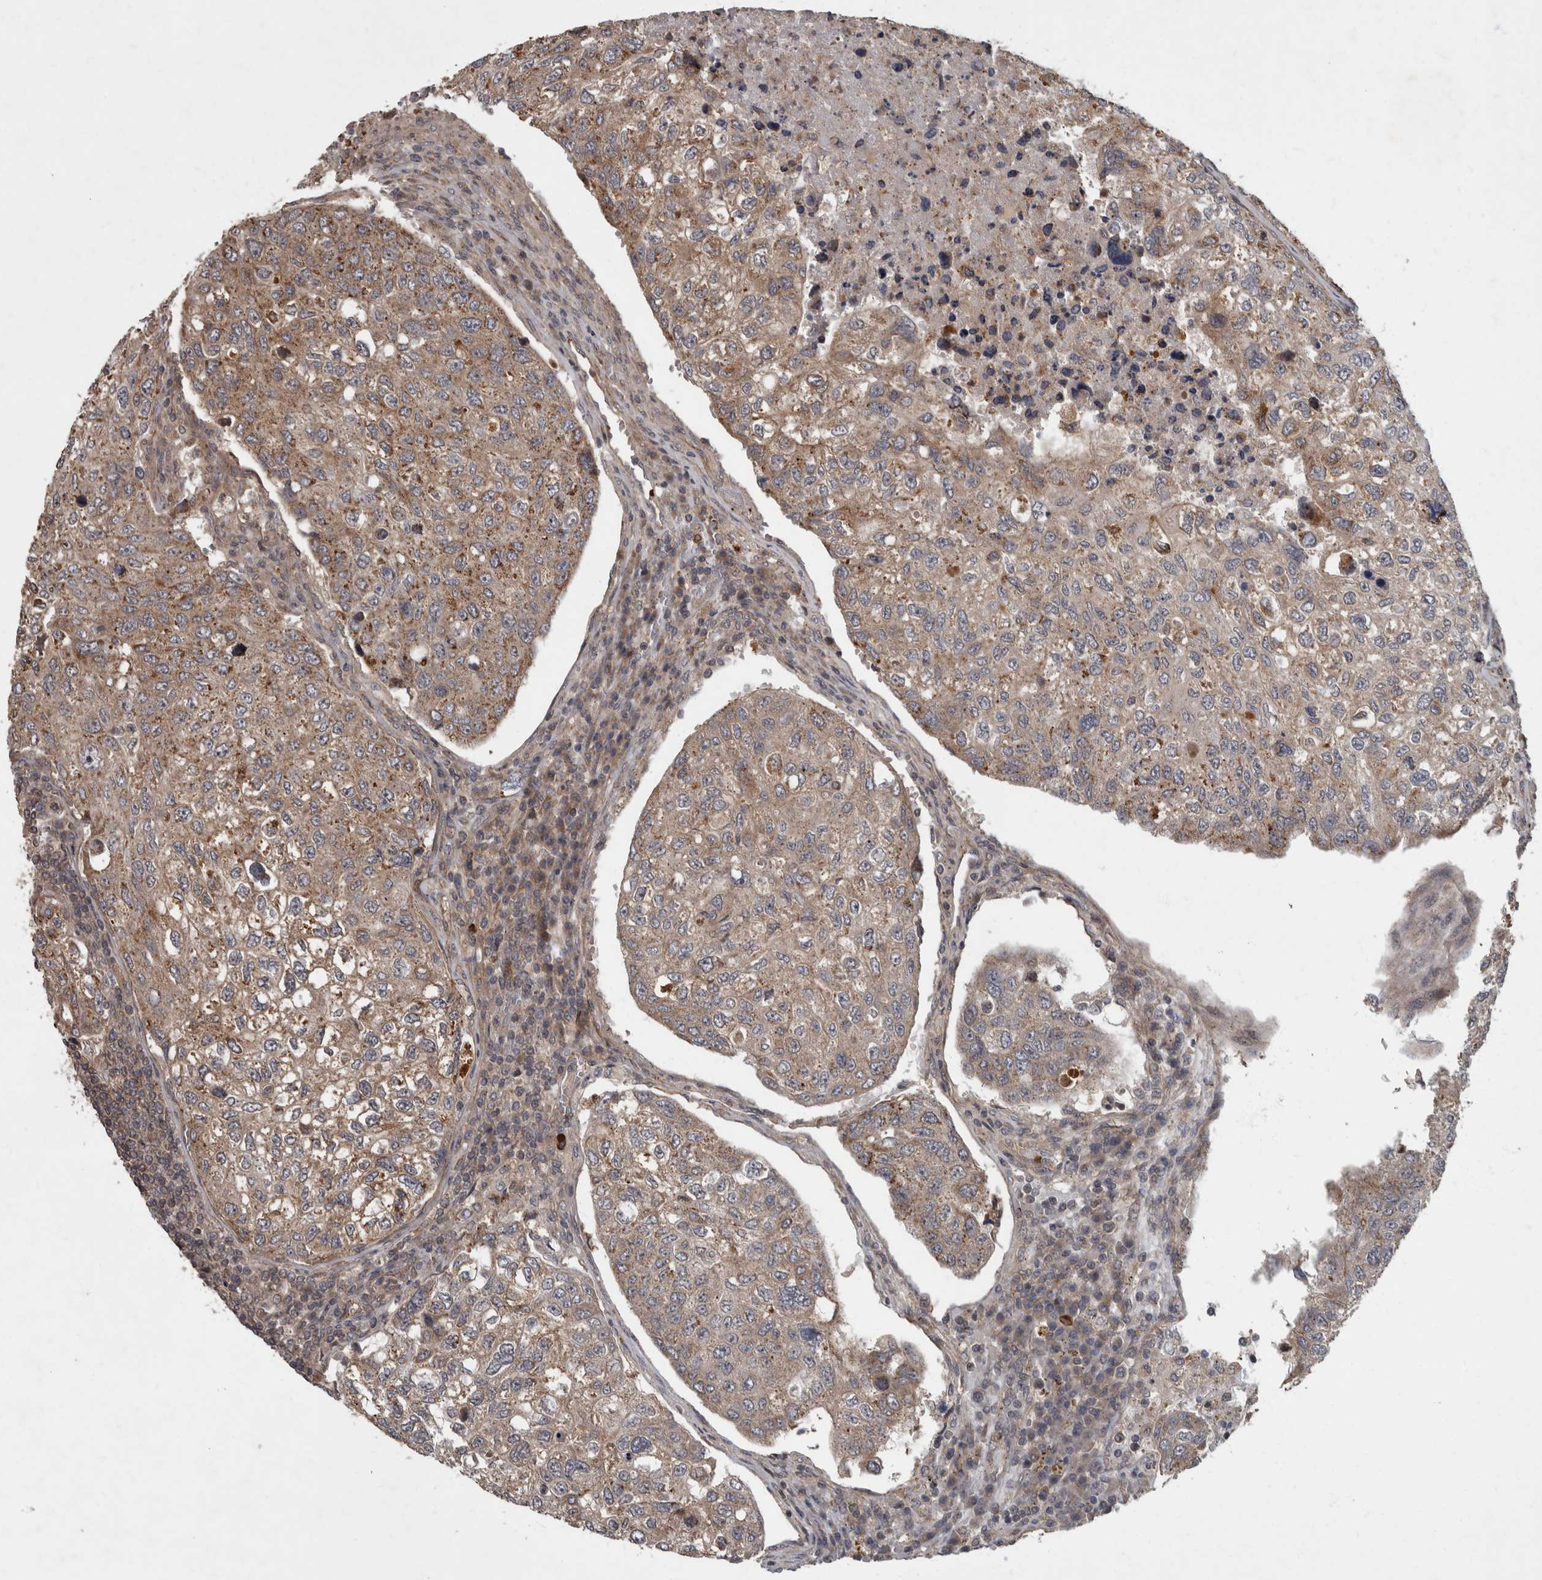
{"staining": {"intensity": "moderate", "quantity": "25%-75%", "location": "cytoplasmic/membranous"}, "tissue": "urothelial cancer", "cell_type": "Tumor cells", "image_type": "cancer", "snomed": [{"axis": "morphology", "description": "Urothelial carcinoma, High grade"}, {"axis": "topography", "description": "Lymph node"}, {"axis": "topography", "description": "Urinary bladder"}], "caption": "A brown stain labels moderate cytoplasmic/membranous staining of a protein in high-grade urothelial carcinoma tumor cells. The staining was performed using DAB (3,3'-diaminobenzidine), with brown indicating positive protein expression. Nuclei are stained blue with hematoxylin.", "gene": "VEGFD", "patient": {"sex": "male", "age": 51}}